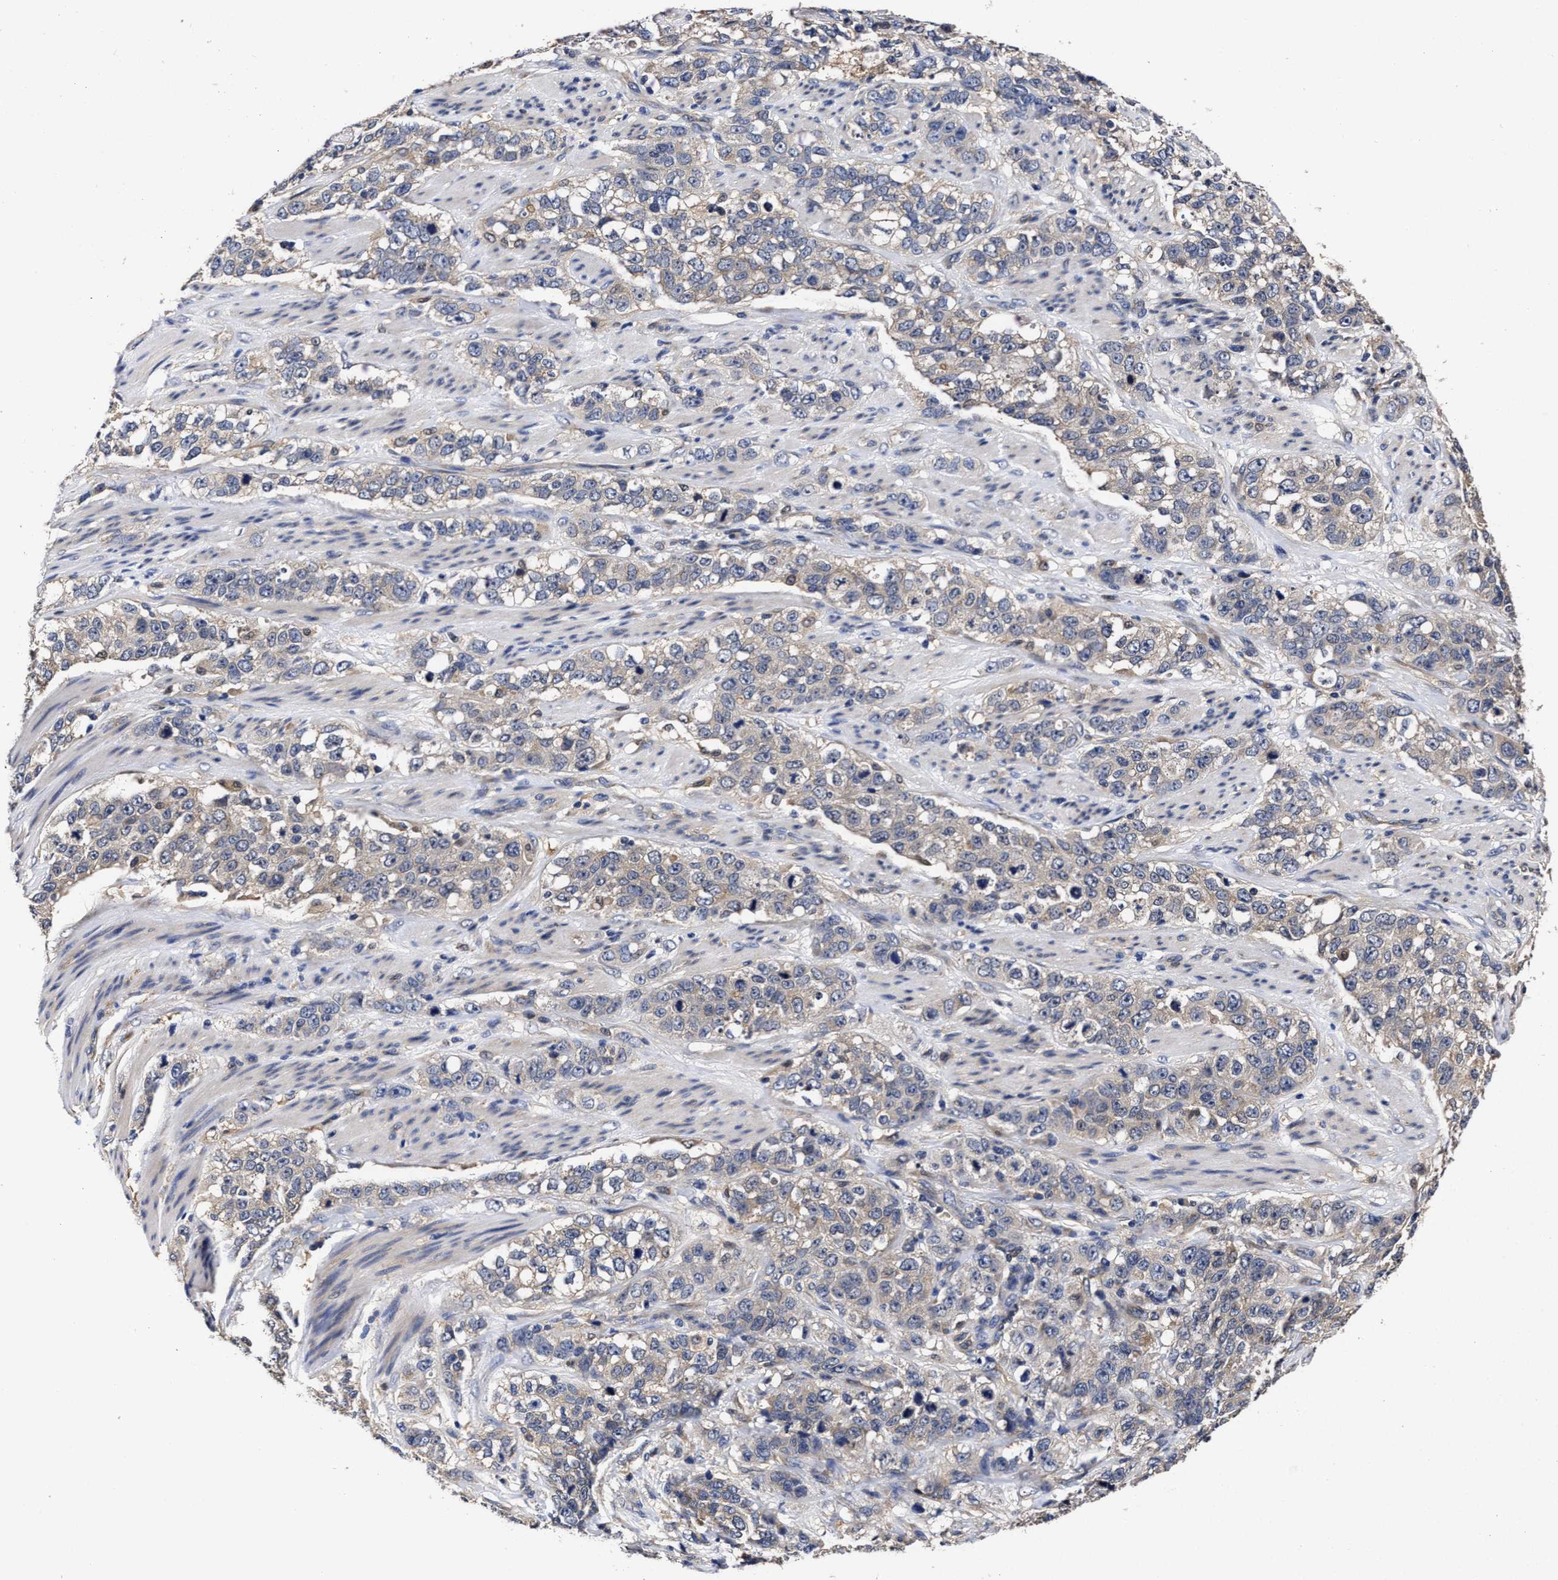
{"staining": {"intensity": "weak", "quantity": "25%-75%", "location": "cytoplasmic/membranous"}, "tissue": "stomach cancer", "cell_type": "Tumor cells", "image_type": "cancer", "snomed": [{"axis": "morphology", "description": "Adenocarcinoma, NOS"}, {"axis": "topography", "description": "Stomach"}], "caption": "Human stomach adenocarcinoma stained with a brown dye demonstrates weak cytoplasmic/membranous positive positivity in approximately 25%-75% of tumor cells.", "gene": "SOCS5", "patient": {"sex": "male", "age": 48}}